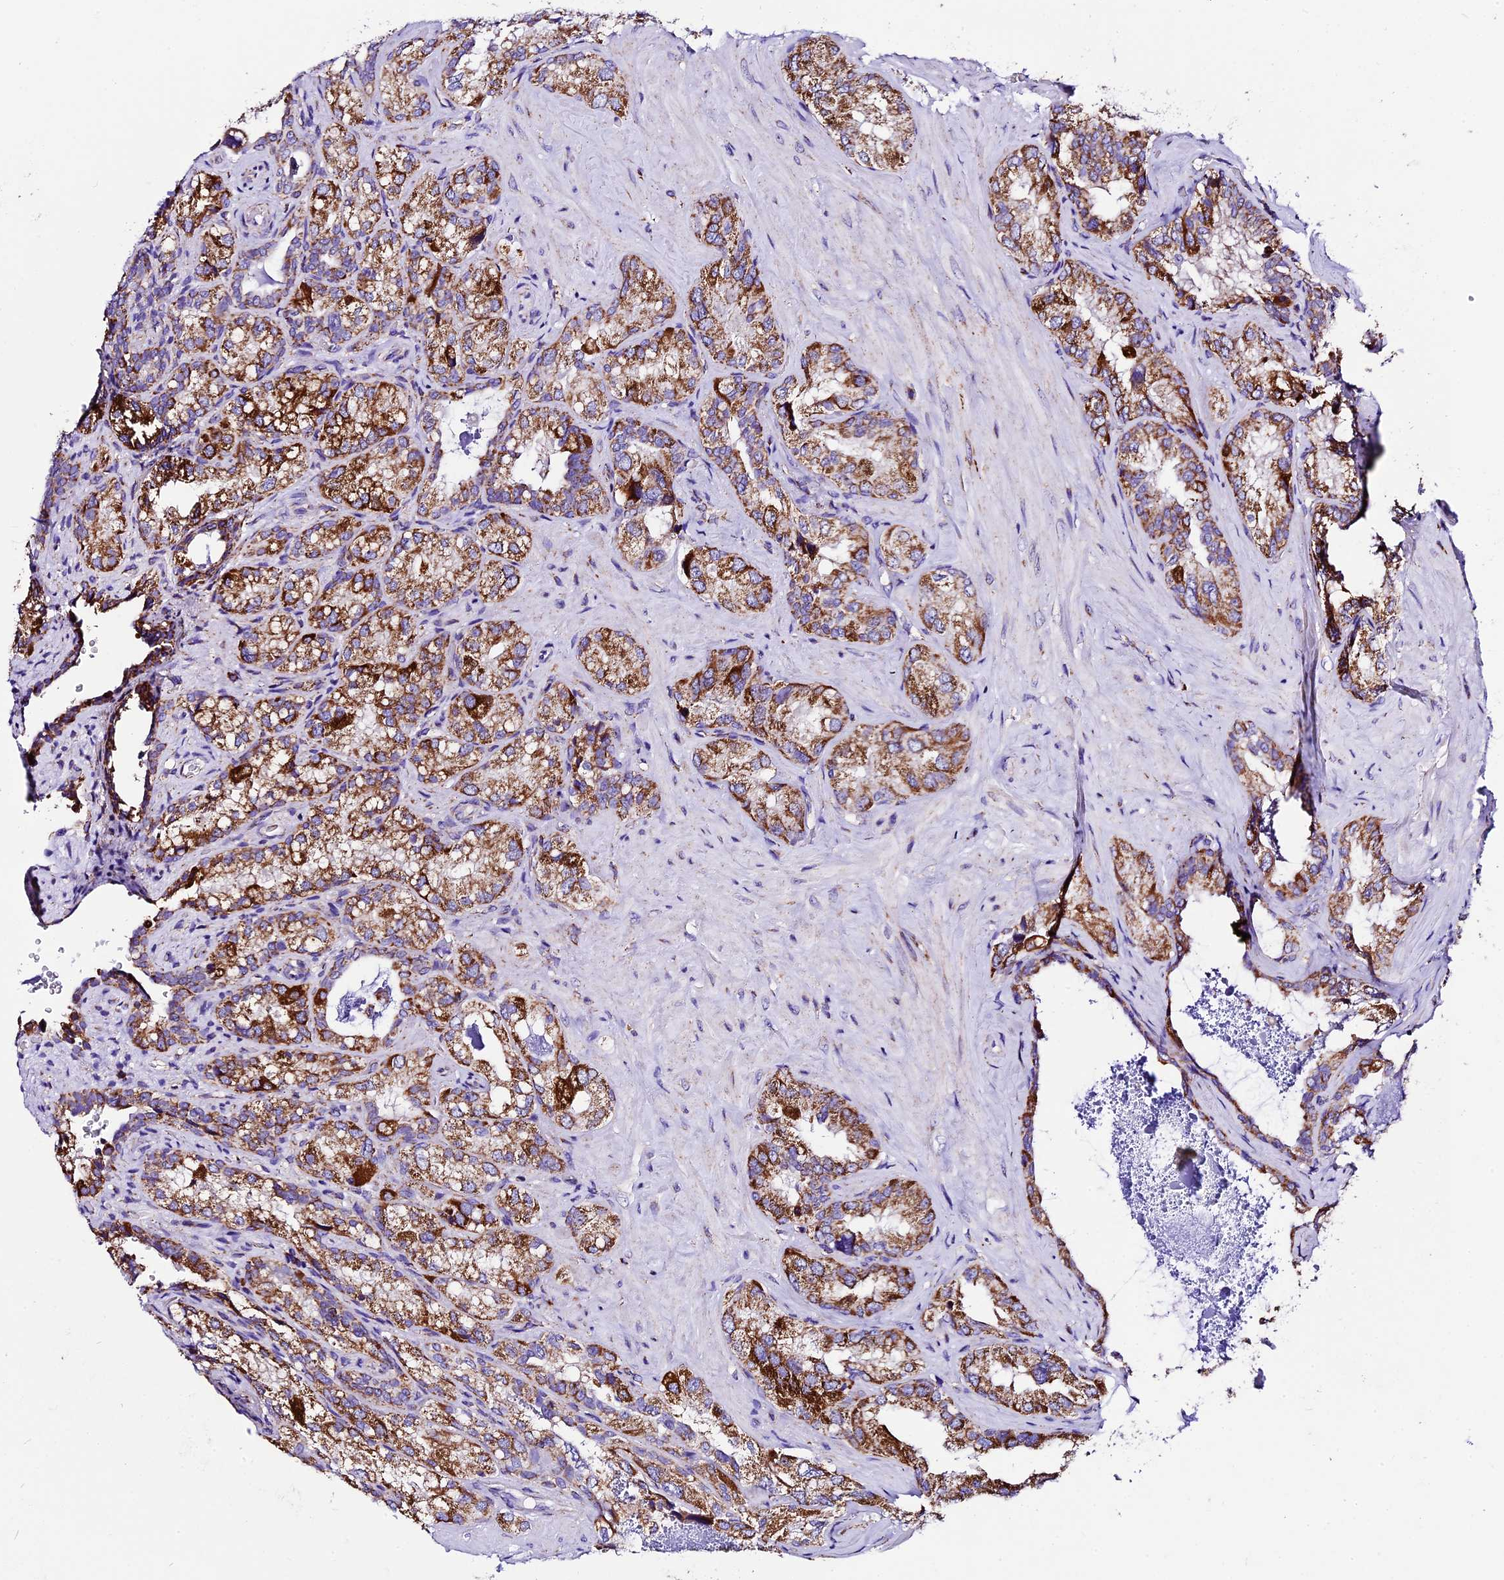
{"staining": {"intensity": "strong", "quantity": ">75%", "location": "cytoplasmic/membranous"}, "tissue": "seminal vesicle", "cell_type": "Glandular cells", "image_type": "normal", "snomed": [{"axis": "morphology", "description": "Normal tissue, NOS"}, {"axis": "topography", "description": "Seminal veicle"}, {"axis": "topography", "description": "Peripheral nerve tissue"}], "caption": "Brown immunohistochemical staining in unremarkable human seminal vesicle reveals strong cytoplasmic/membranous expression in approximately >75% of glandular cells. The protein is shown in brown color, while the nuclei are stained blue.", "gene": "DCAF5", "patient": {"sex": "male", "age": 67}}